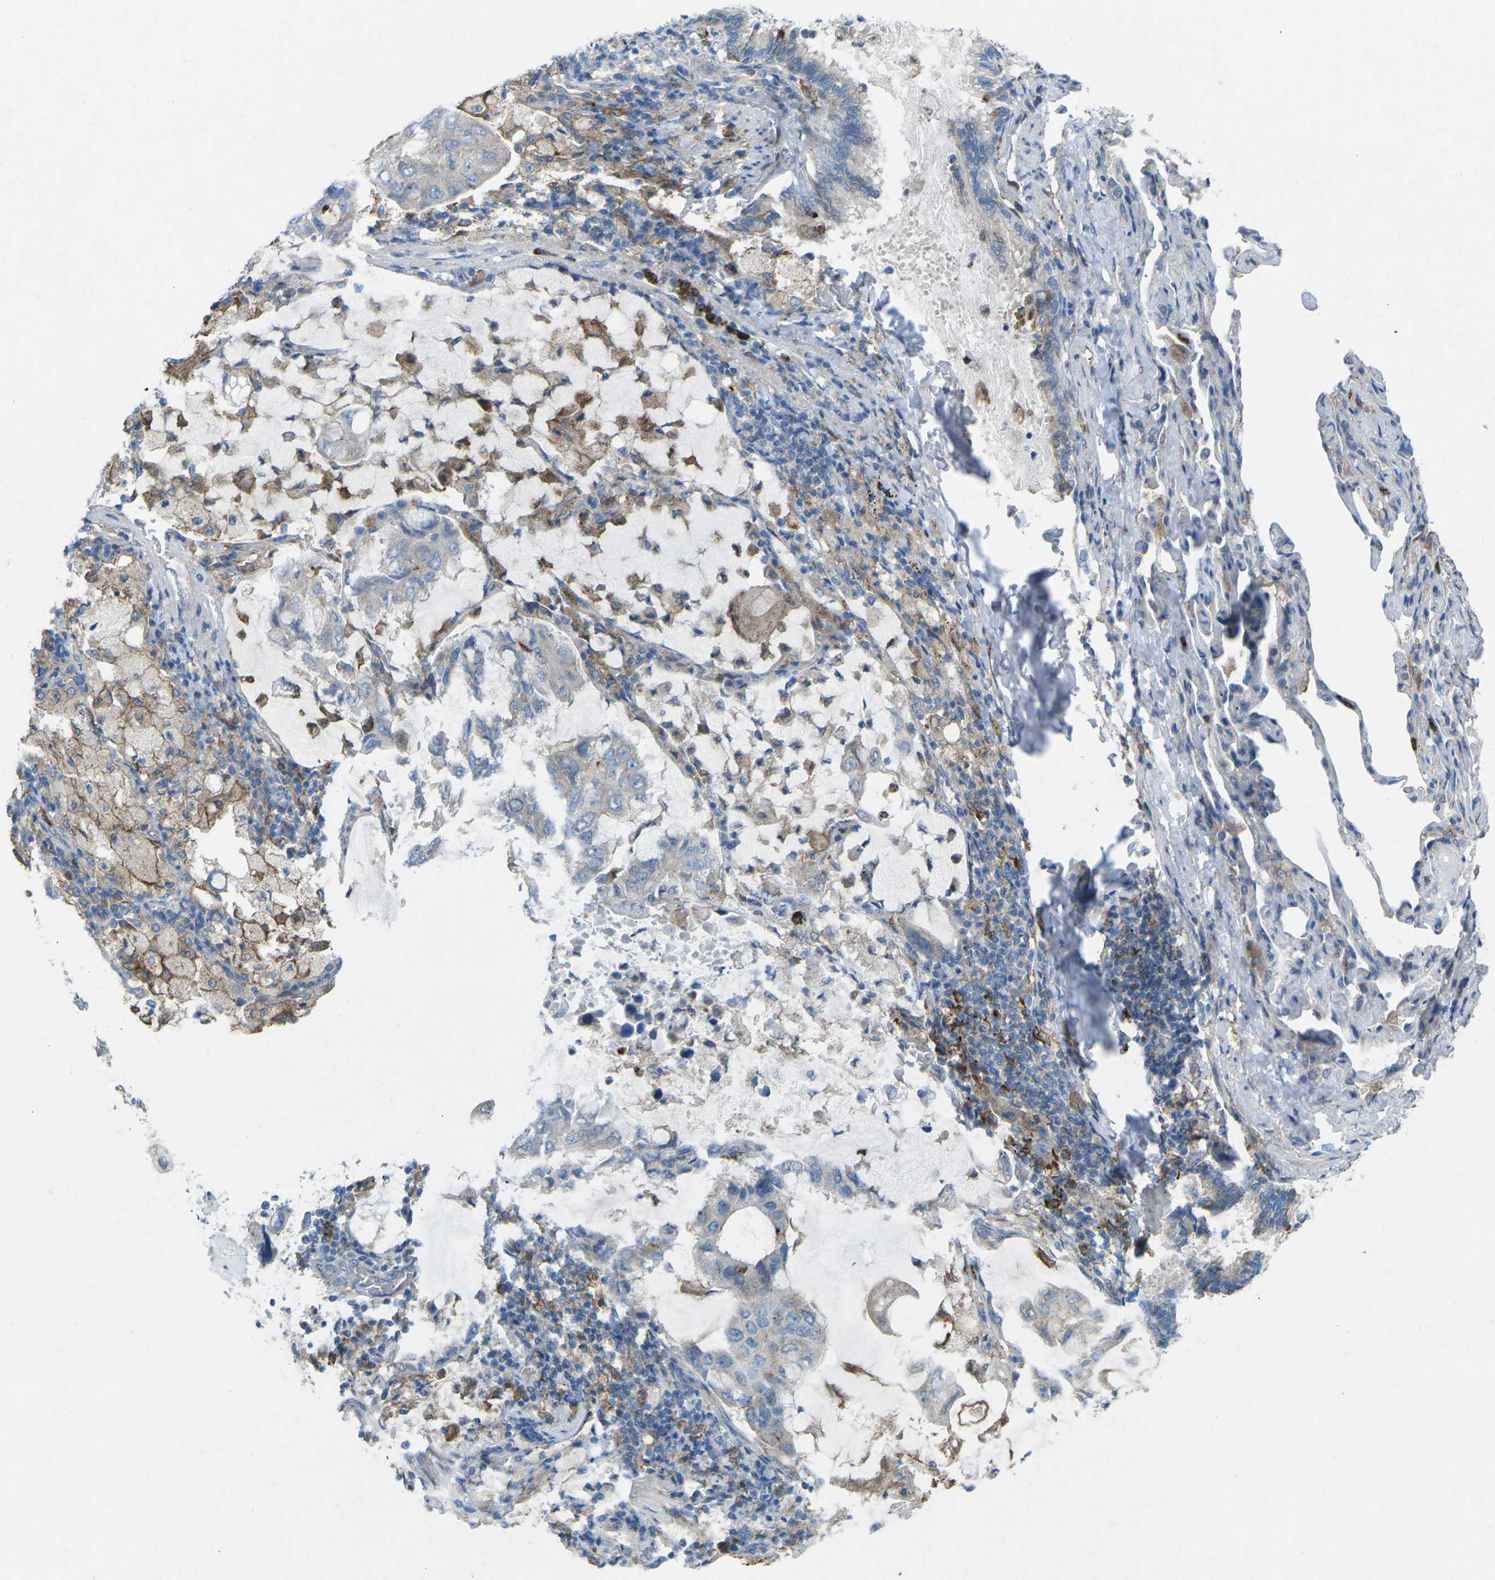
{"staining": {"intensity": "negative", "quantity": "none", "location": "none"}, "tissue": "lung cancer", "cell_type": "Tumor cells", "image_type": "cancer", "snomed": [{"axis": "morphology", "description": "Adenocarcinoma, NOS"}, {"axis": "topography", "description": "Lung"}], "caption": "Immunohistochemistry photomicrograph of lung cancer (adenocarcinoma) stained for a protein (brown), which displays no positivity in tumor cells. (Immunohistochemistry, brightfield microscopy, high magnification).", "gene": "STK11", "patient": {"sex": "male", "age": 64}}